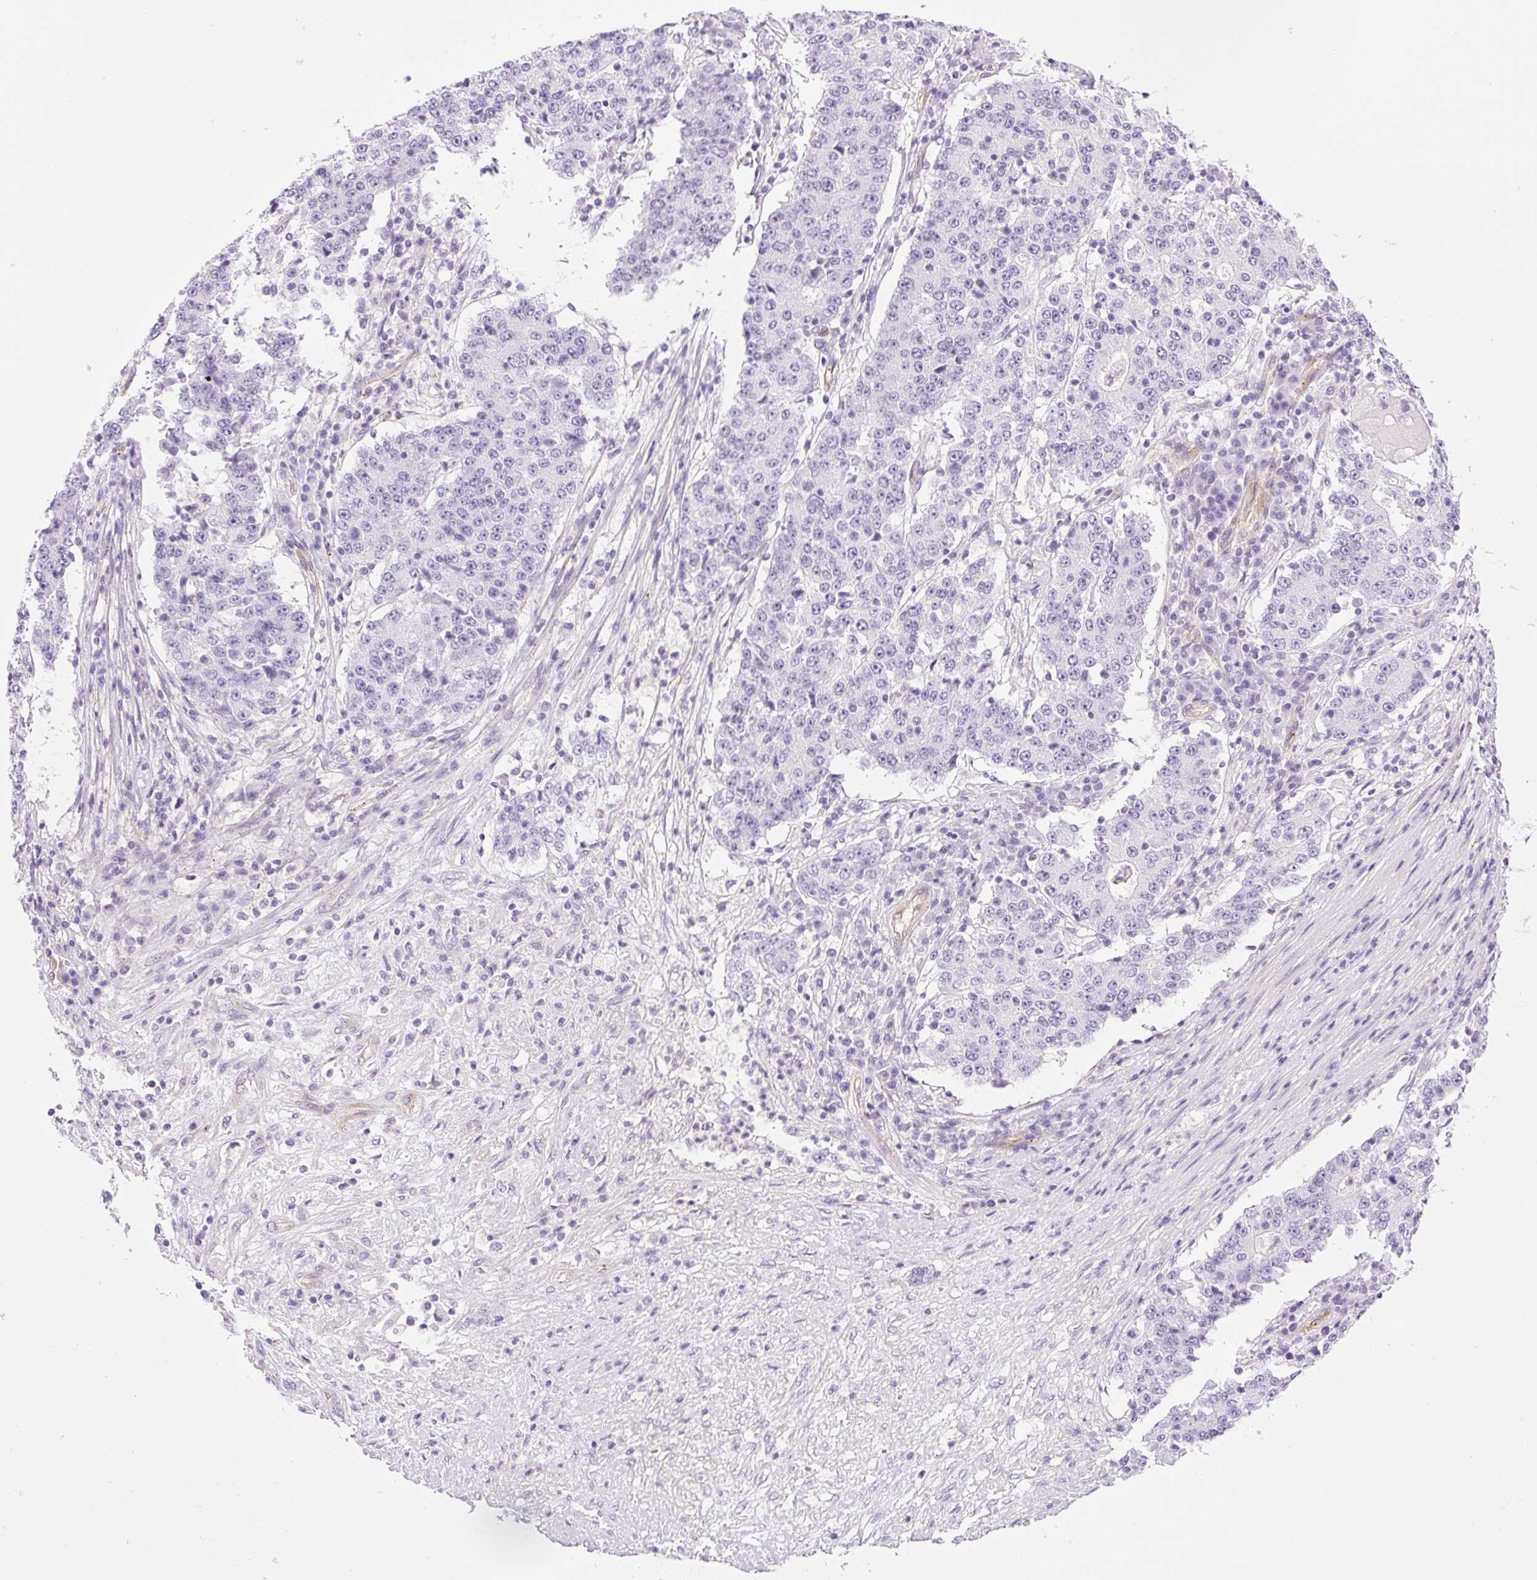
{"staining": {"intensity": "negative", "quantity": "none", "location": "none"}, "tissue": "stomach cancer", "cell_type": "Tumor cells", "image_type": "cancer", "snomed": [{"axis": "morphology", "description": "Adenocarcinoma, NOS"}, {"axis": "topography", "description": "Stomach"}], "caption": "An immunohistochemistry image of adenocarcinoma (stomach) is shown. There is no staining in tumor cells of adenocarcinoma (stomach).", "gene": "EHD3", "patient": {"sex": "male", "age": 59}}